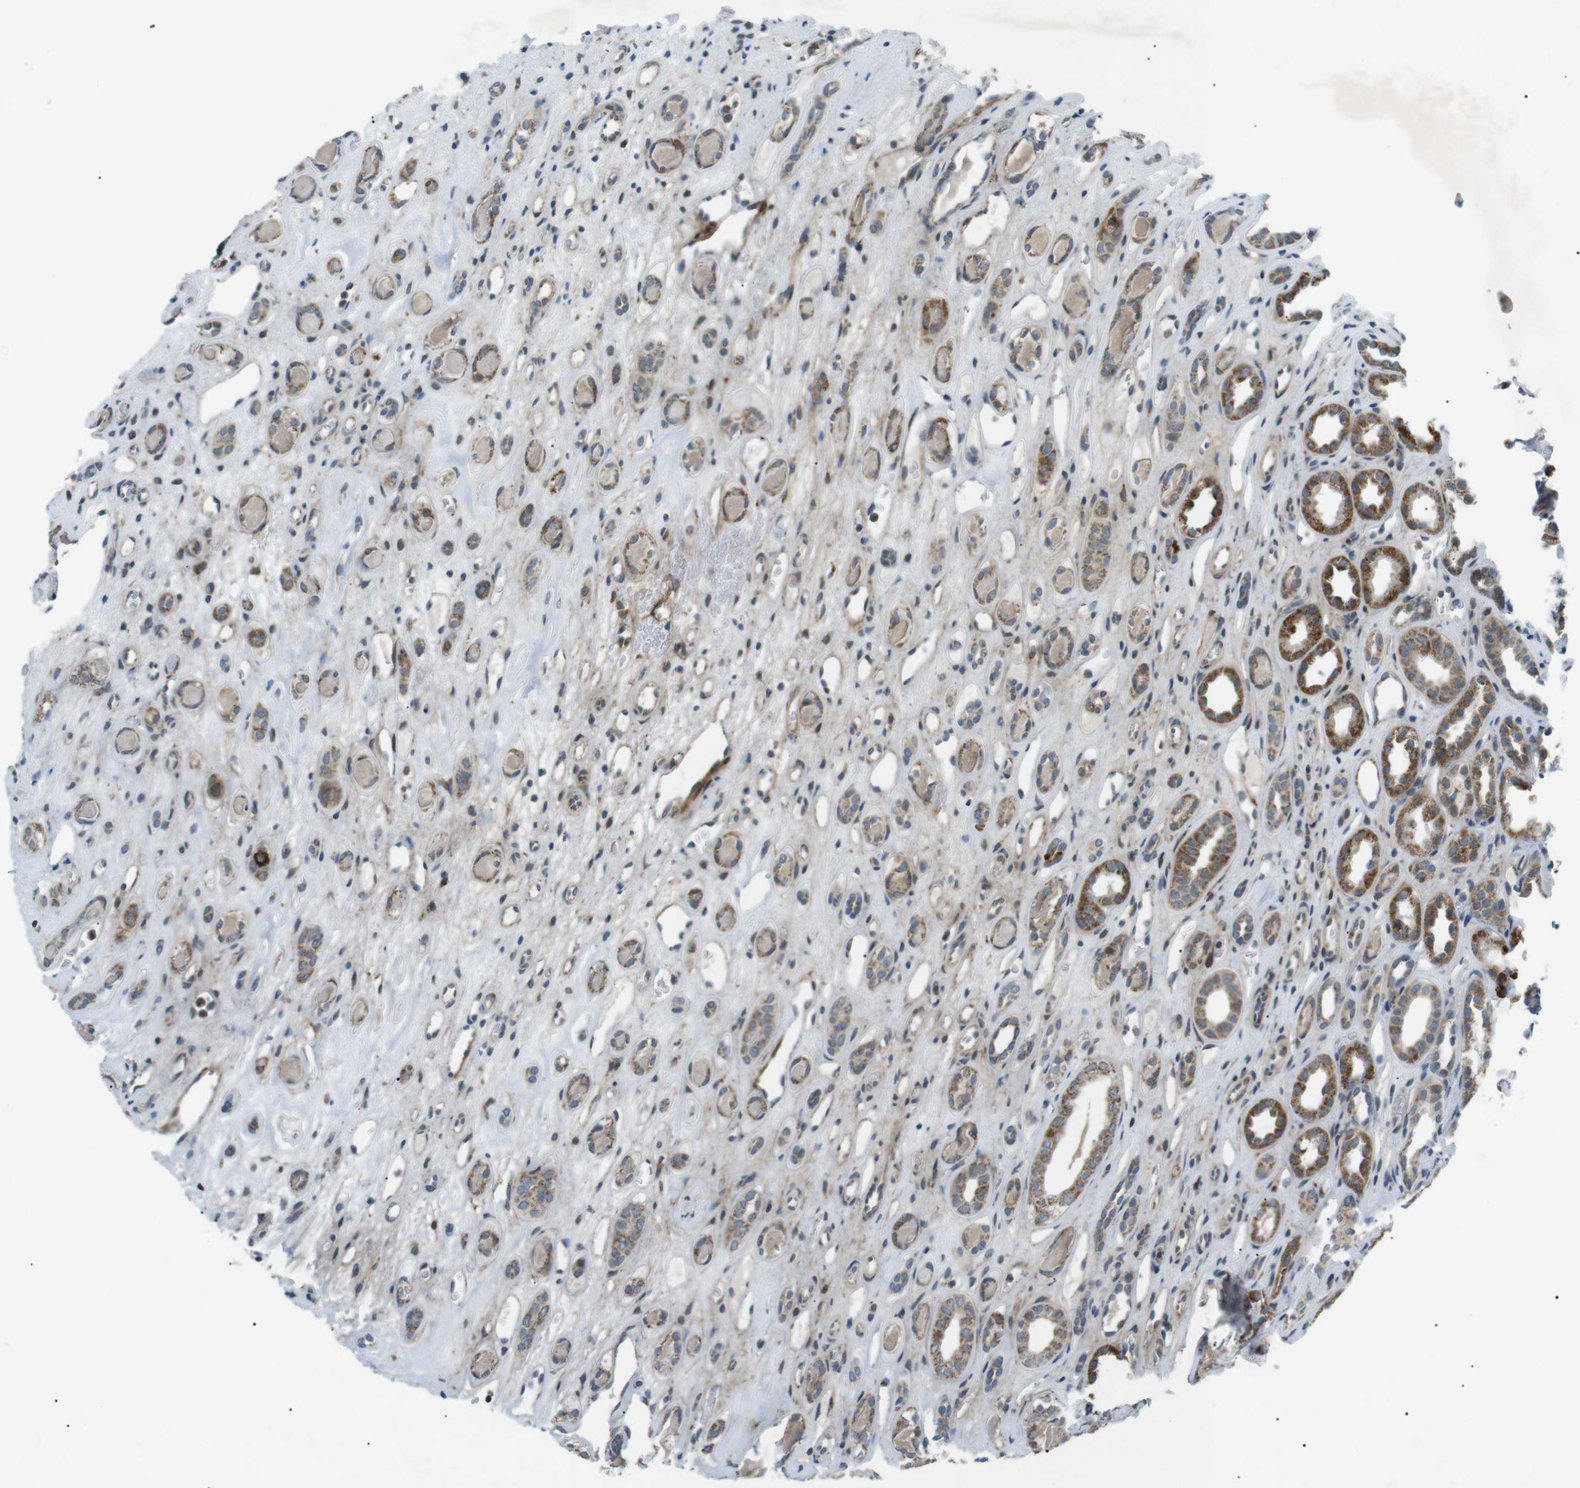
{"staining": {"intensity": "moderate", "quantity": ">75%", "location": "cytoplasmic/membranous"}, "tissue": "renal cancer", "cell_type": "Tumor cells", "image_type": "cancer", "snomed": [{"axis": "morphology", "description": "Adenocarcinoma, NOS"}, {"axis": "topography", "description": "Kidney"}], "caption": "Human renal adenocarcinoma stained for a protein (brown) reveals moderate cytoplasmic/membranous positive expression in approximately >75% of tumor cells.", "gene": "ARID5B", "patient": {"sex": "female", "age": 60}}